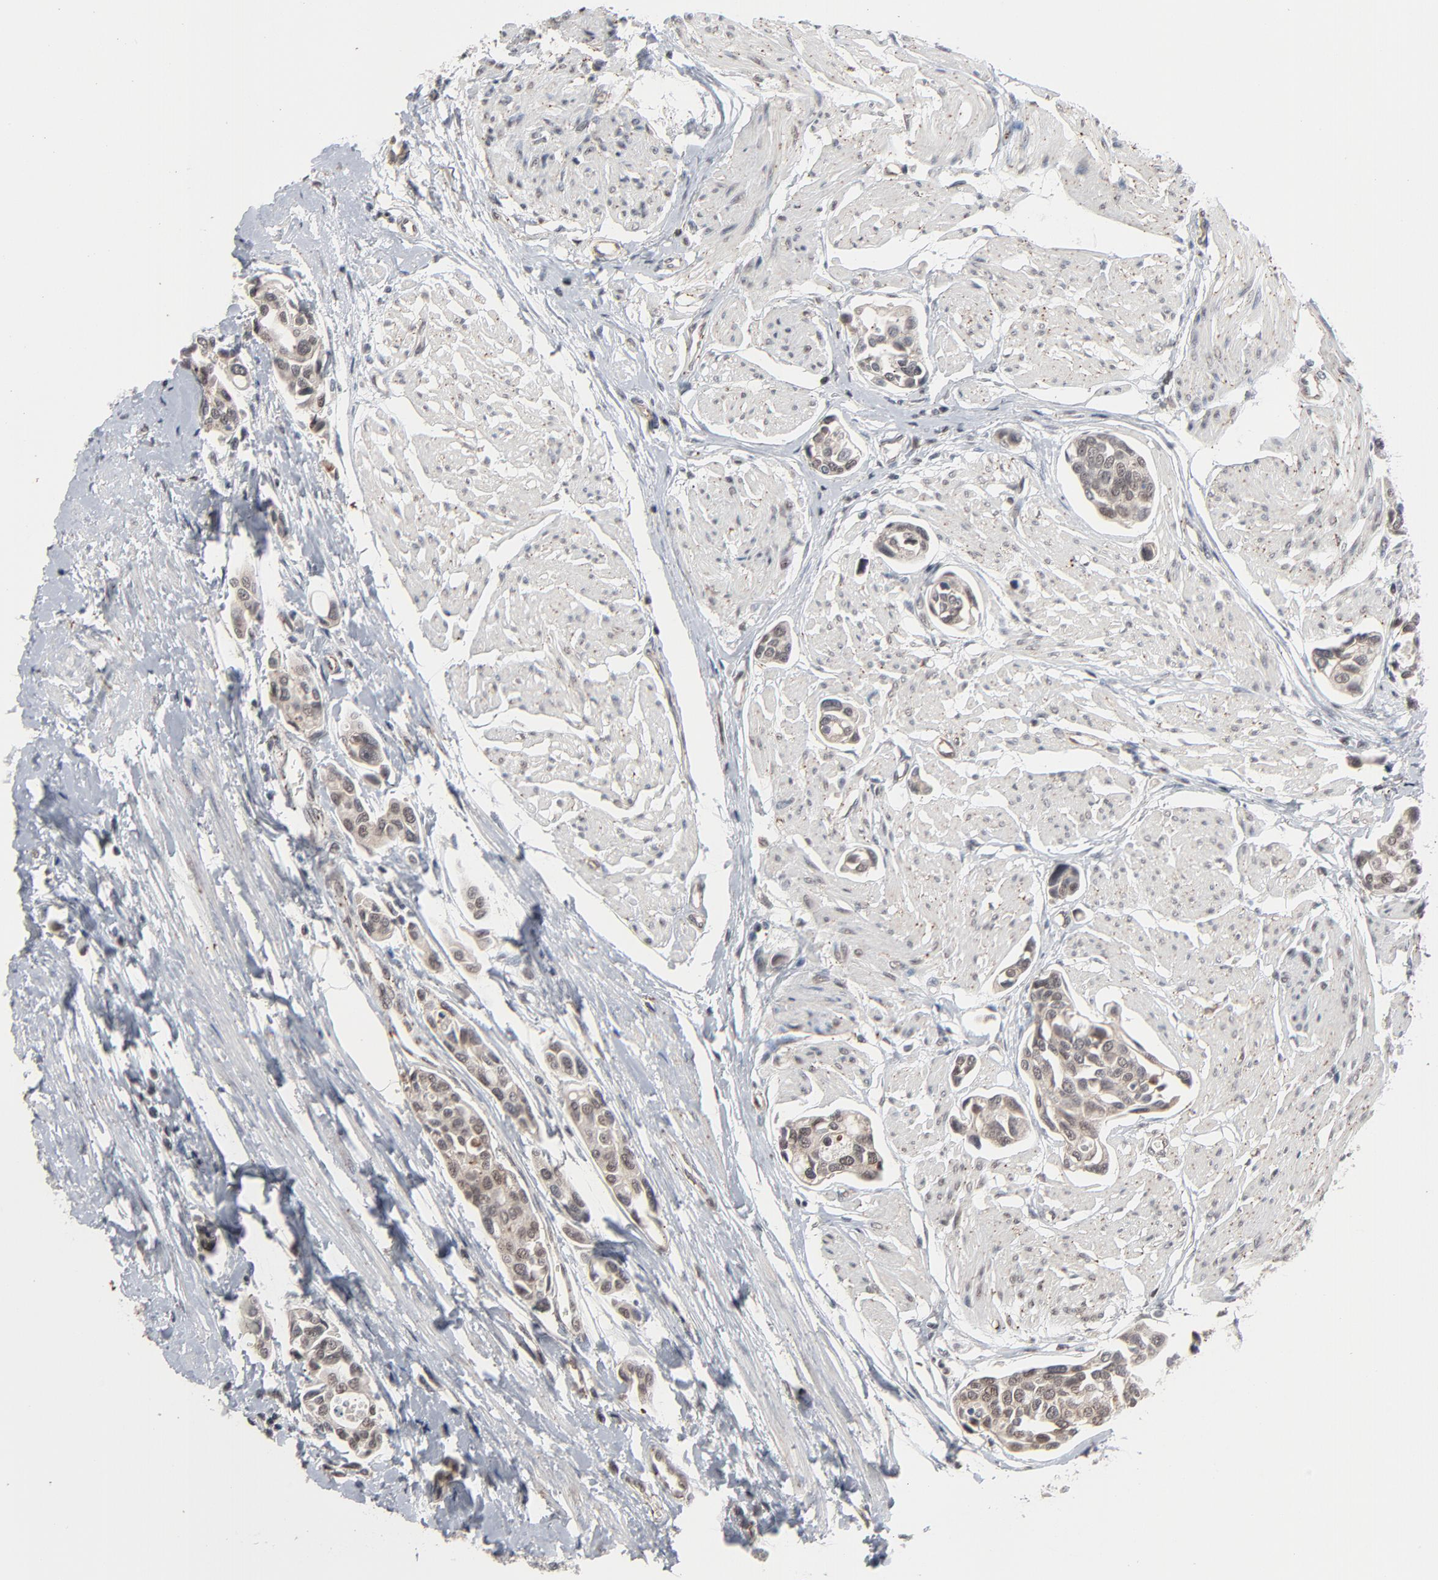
{"staining": {"intensity": "weak", "quantity": "<25%", "location": "cytoplasmic/membranous"}, "tissue": "urothelial cancer", "cell_type": "Tumor cells", "image_type": "cancer", "snomed": [{"axis": "morphology", "description": "Urothelial carcinoma, High grade"}, {"axis": "topography", "description": "Urinary bladder"}], "caption": "The histopathology image demonstrates no significant staining in tumor cells of urothelial cancer.", "gene": "ZNF419", "patient": {"sex": "male", "age": 78}}